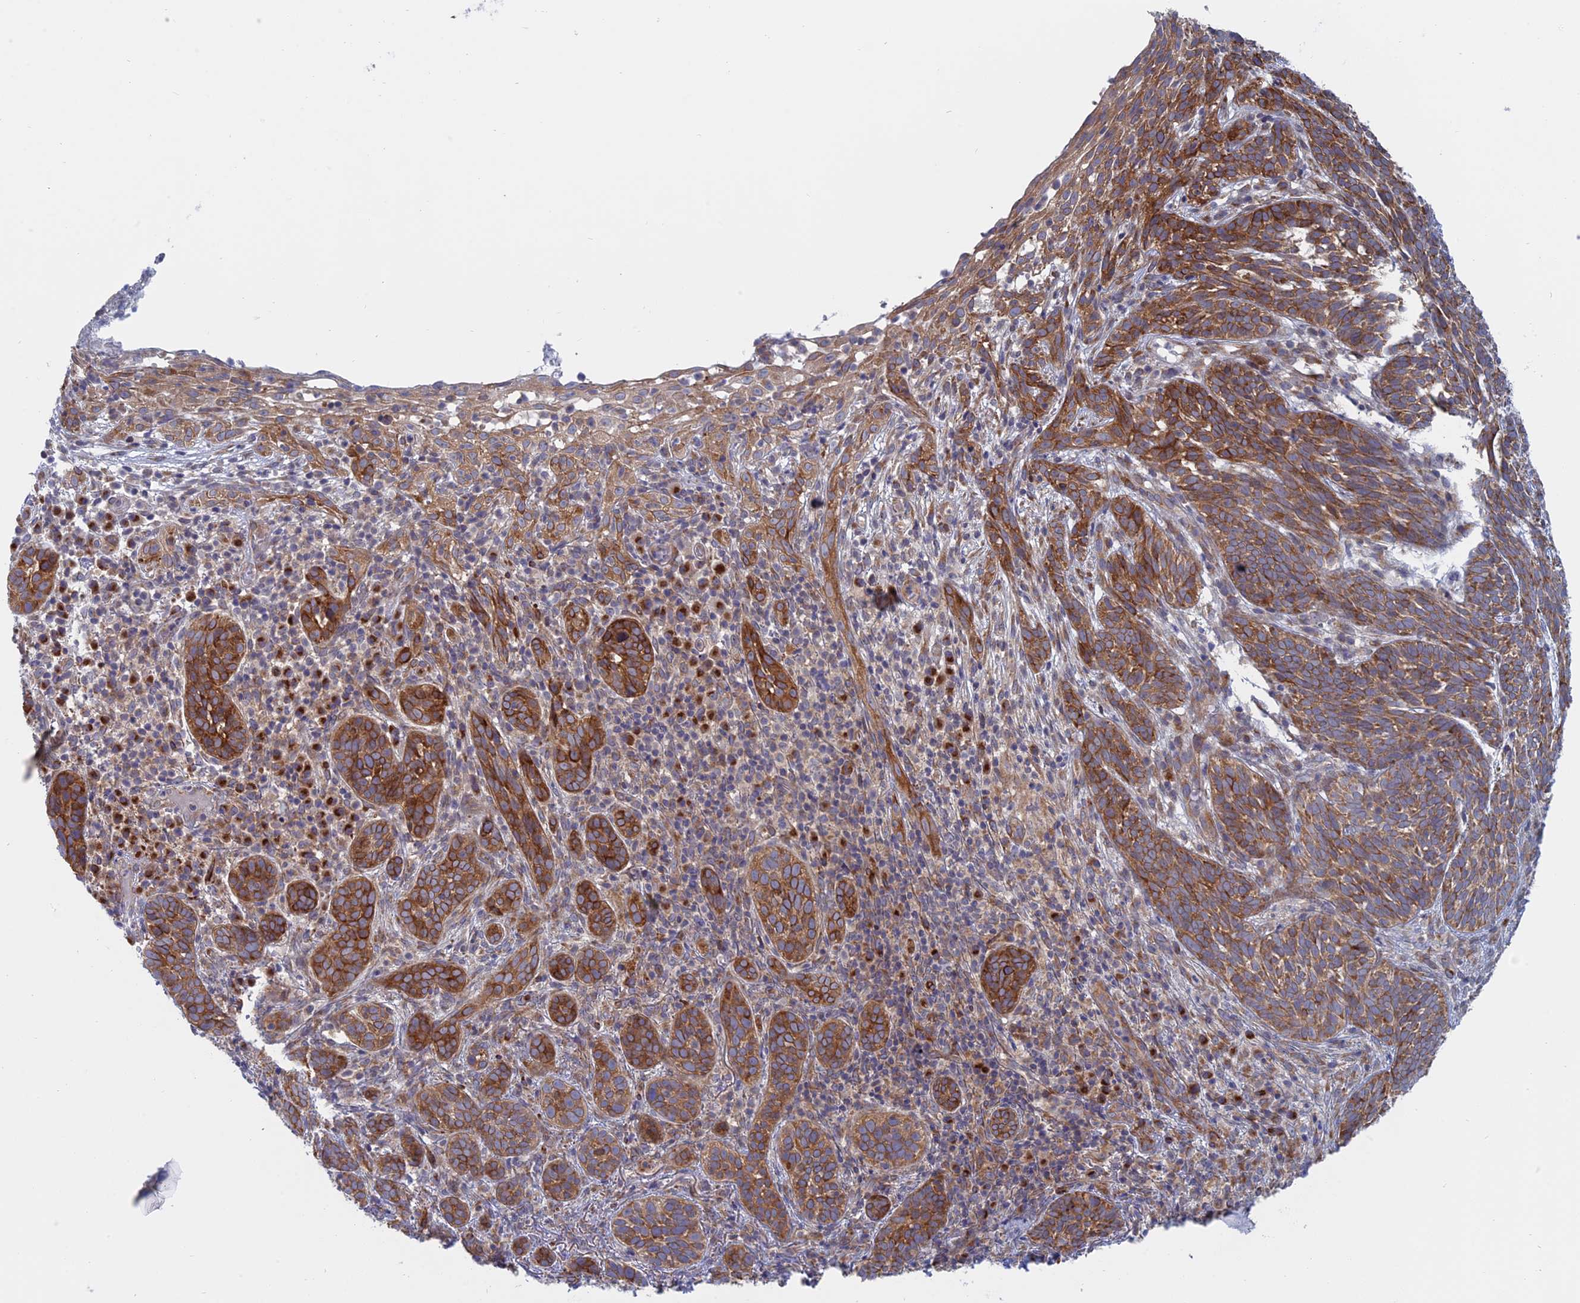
{"staining": {"intensity": "strong", "quantity": ">75%", "location": "cytoplasmic/membranous"}, "tissue": "skin cancer", "cell_type": "Tumor cells", "image_type": "cancer", "snomed": [{"axis": "morphology", "description": "Basal cell carcinoma"}, {"axis": "topography", "description": "Skin"}], "caption": "Immunohistochemistry photomicrograph of neoplastic tissue: human skin basal cell carcinoma stained using IHC displays high levels of strong protein expression localized specifically in the cytoplasmic/membranous of tumor cells, appearing as a cytoplasmic/membranous brown color.", "gene": "TBC1D30", "patient": {"sex": "male", "age": 71}}